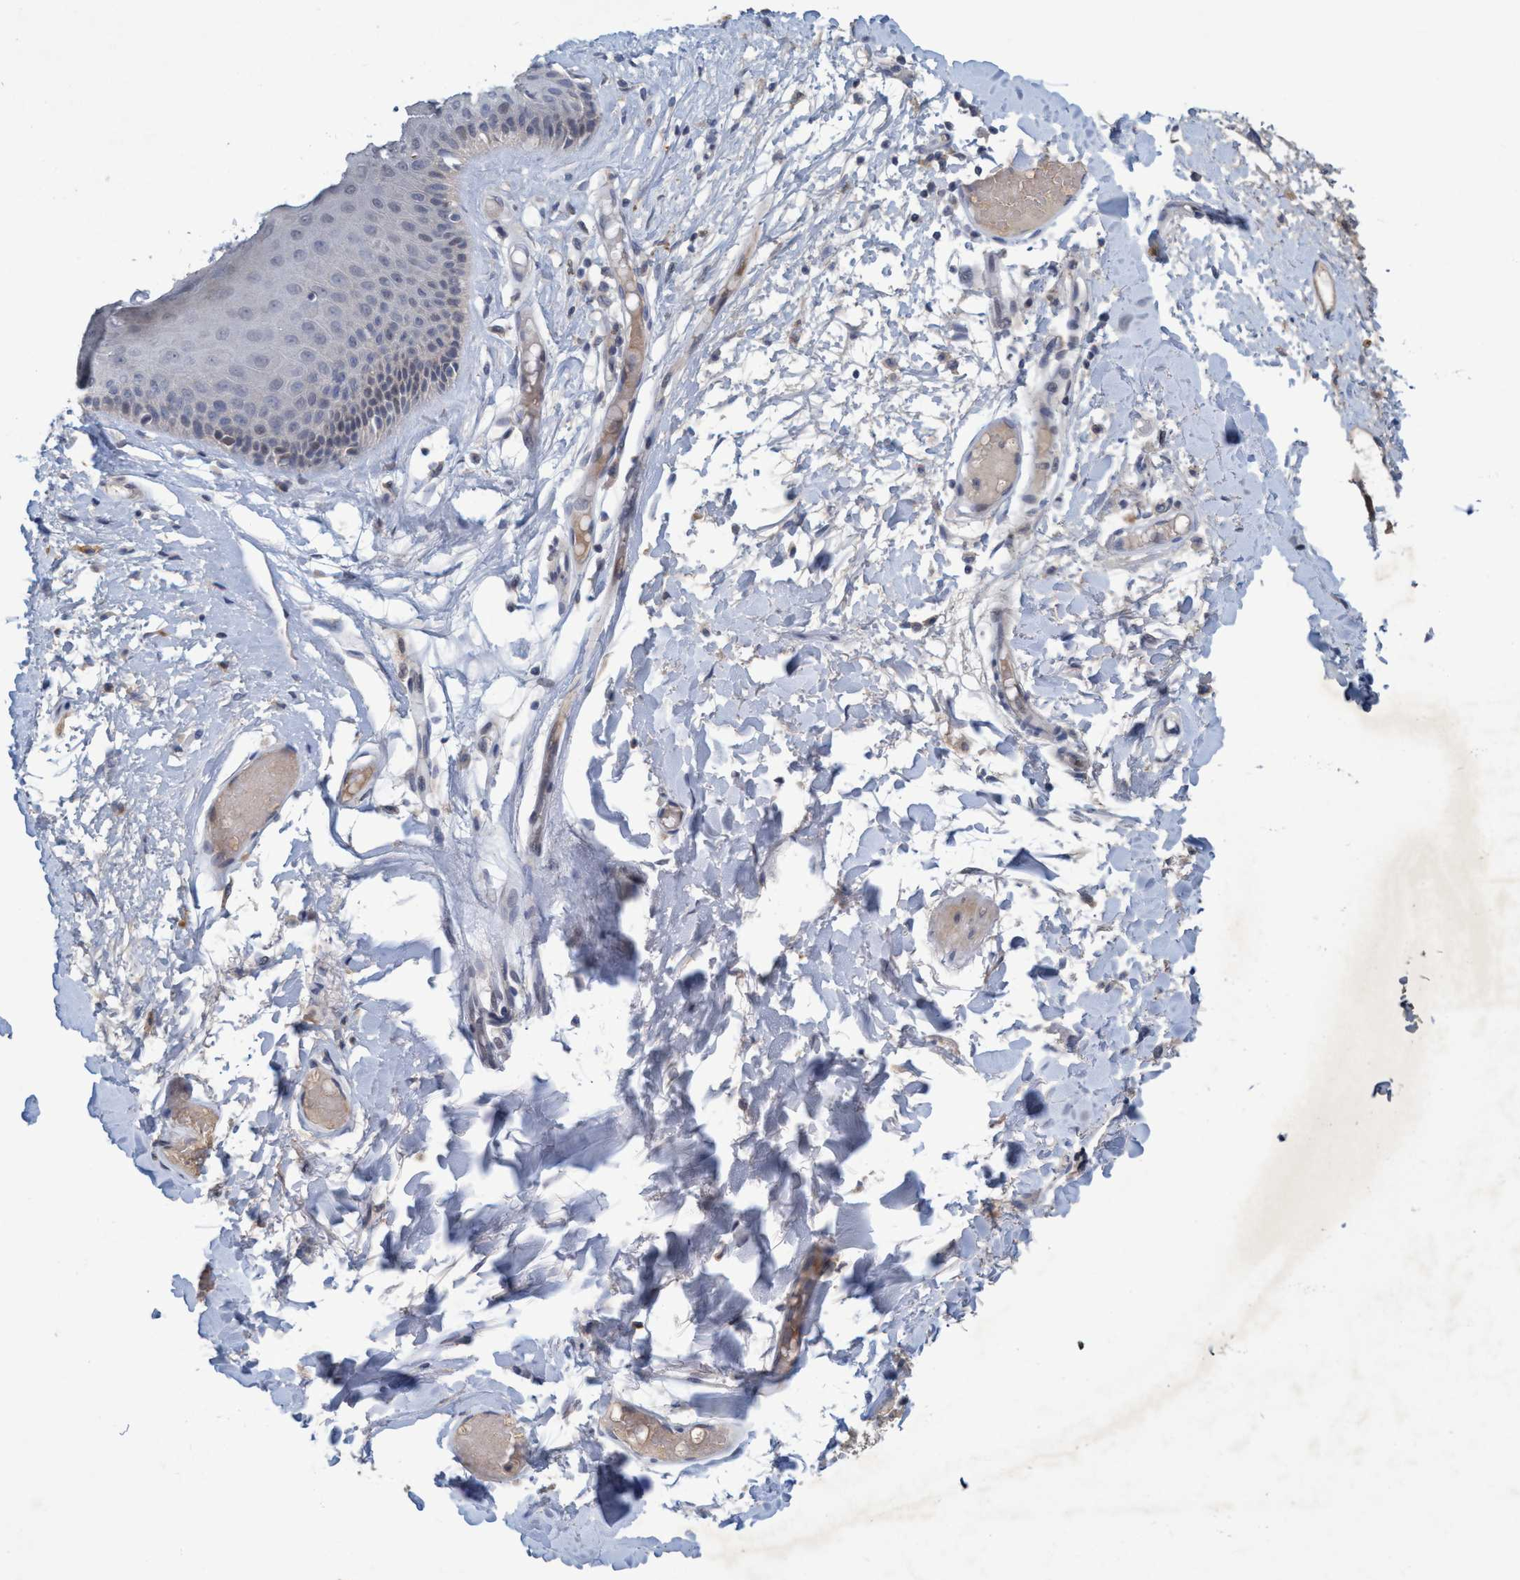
{"staining": {"intensity": "weak", "quantity": "<25%", "location": "cytoplasmic/membranous"}, "tissue": "skin", "cell_type": "Epidermal cells", "image_type": "normal", "snomed": [{"axis": "morphology", "description": "Normal tissue, NOS"}, {"axis": "topography", "description": "Vulva"}], "caption": "Immunohistochemical staining of benign human skin exhibits no significant staining in epidermal cells. Brightfield microscopy of IHC stained with DAB (brown) and hematoxylin (blue), captured at high magnification.", "gene": "RNF208", "patient": {"sex": "female", "age": 73}}